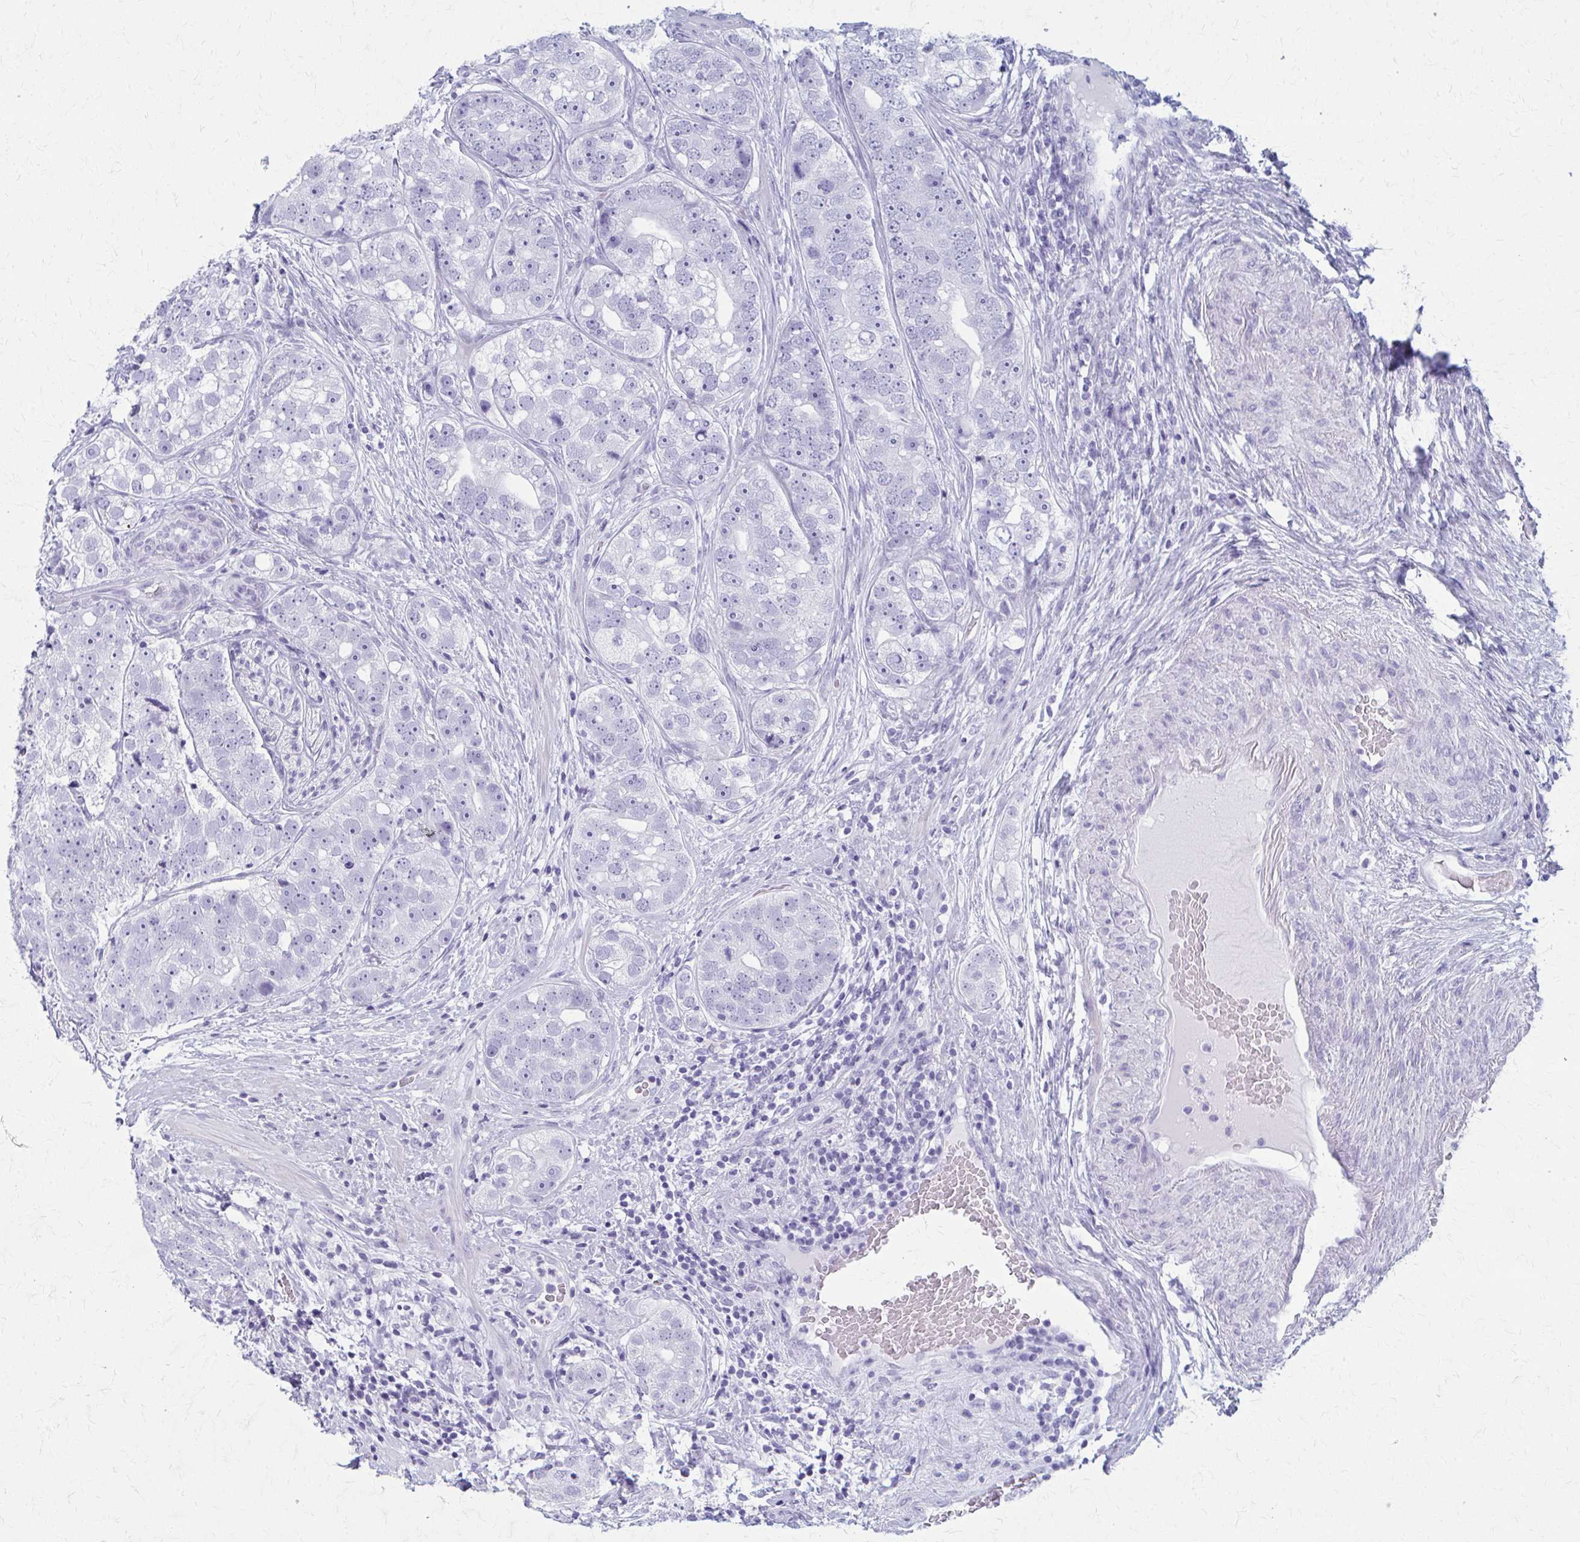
{"staining": {"intensity": "negative", "quantity": "none", "location": "none"}, "tissue": "prostate cancer", "cell_type": "Tumor cells", "image_type": "cancer", "snomed": [{"axis": "morphology", "description": "Adenocarcinoma, High grade"}, {"axis": "topography", "description": "Prostate"}], "caption": "IHC histopathology image of prostate cancer stained for a protein (brown), which reveals no staining in tumor cells.", "gene": "CELF5", "patient": {"sex": "male", "age": 60}}